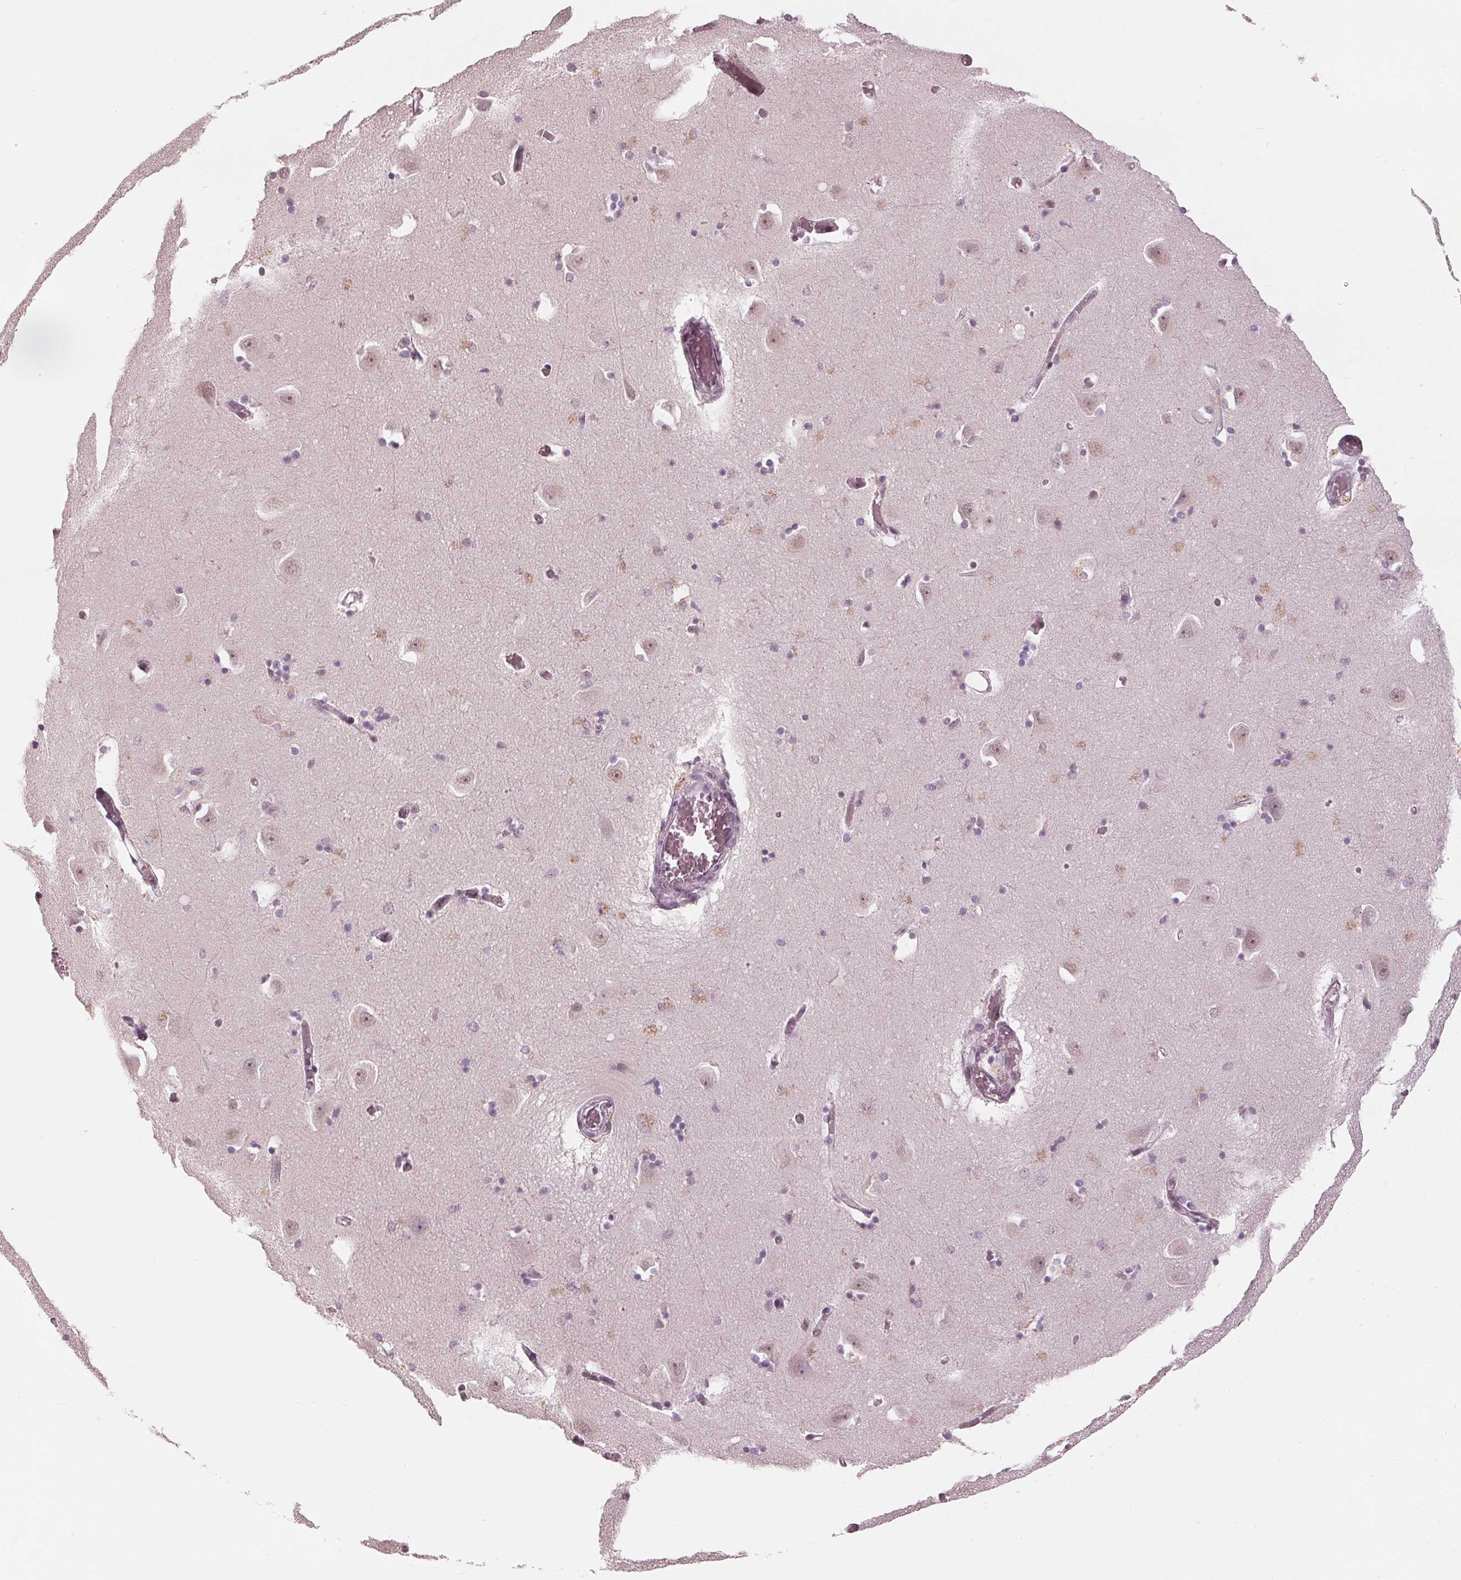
{"staining": {"intensity": "negative", "quantity": "none", "location": "none"}, "tissue": "caudate", "cell_type": "Glial cells", "image_type": "normal", "snomed": [{"axis": "morphology", "description": "Normal tissue, NOS"}, {"axis": "topography", "description": "Lateral ventricle wall"}, {"axis": "topography", "description": "Hippocampus"}], "caption": "The micrograph exhibits no staining of glial cells in unremarkable caudate.", "gene": "ADPRHL1", "patient": {"sex": "female", "age": 63}}